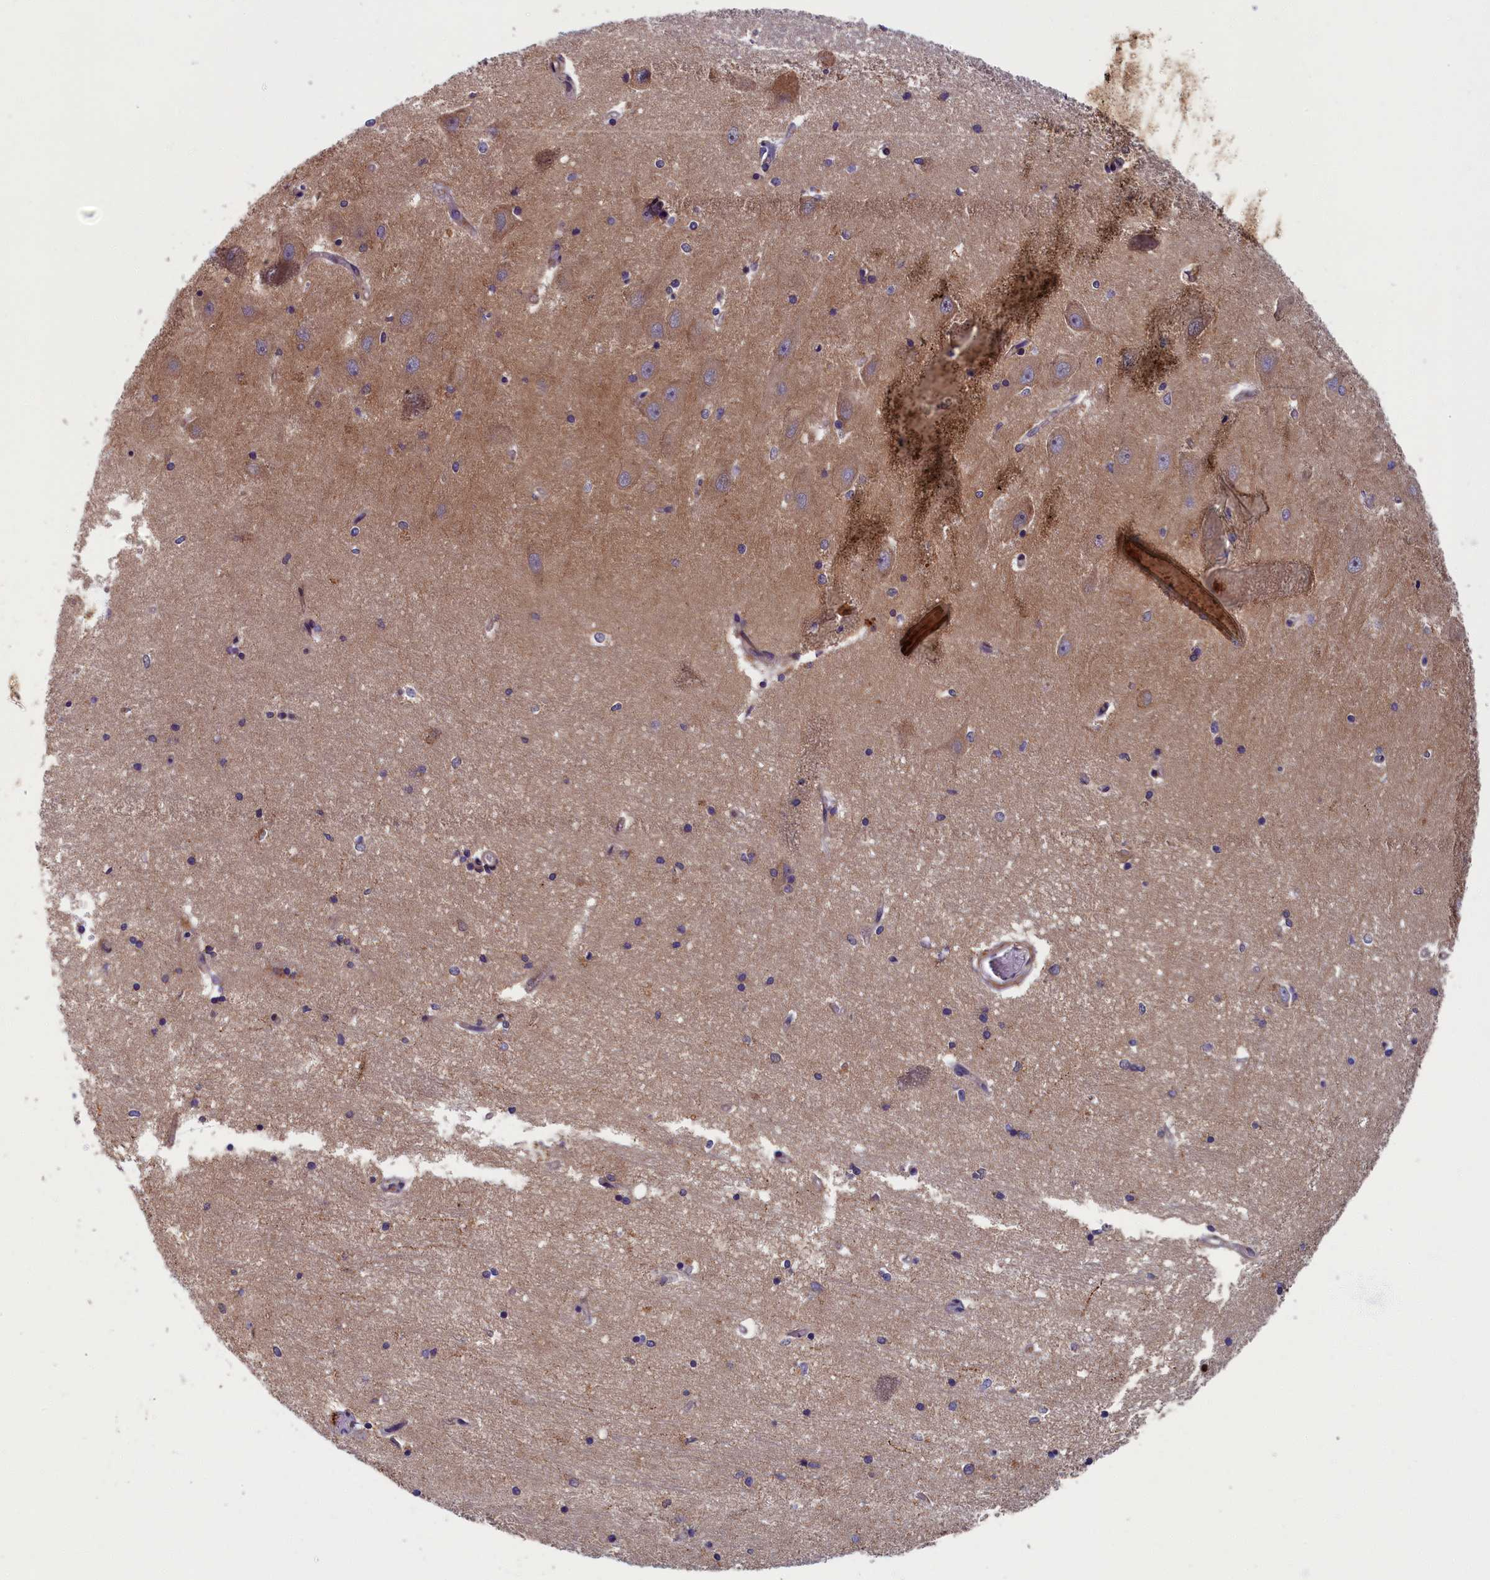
{"staining": {"intensity": "weak", "quantity": "25%-75%", "location": "cytoplasmic/membranous"}, "tissue": "hippocampus", "cell_type": "Glial cells", "image_type": "normal", "snomed": [{"axis": "morphology", "description": "Normal tissue, NOS"}, {"axis": "topography", "description": "Hippocampus"}], "caption": "Protein staining displays weak cytoplasmic/membranous expression in about 25%-75% of glial cells in benign hippocampus. Ihc stains the protein of interest in brown and the nuclei are stained blue.", "gene": "TNK2", "patient": {"sex": "male", "age": 45}}